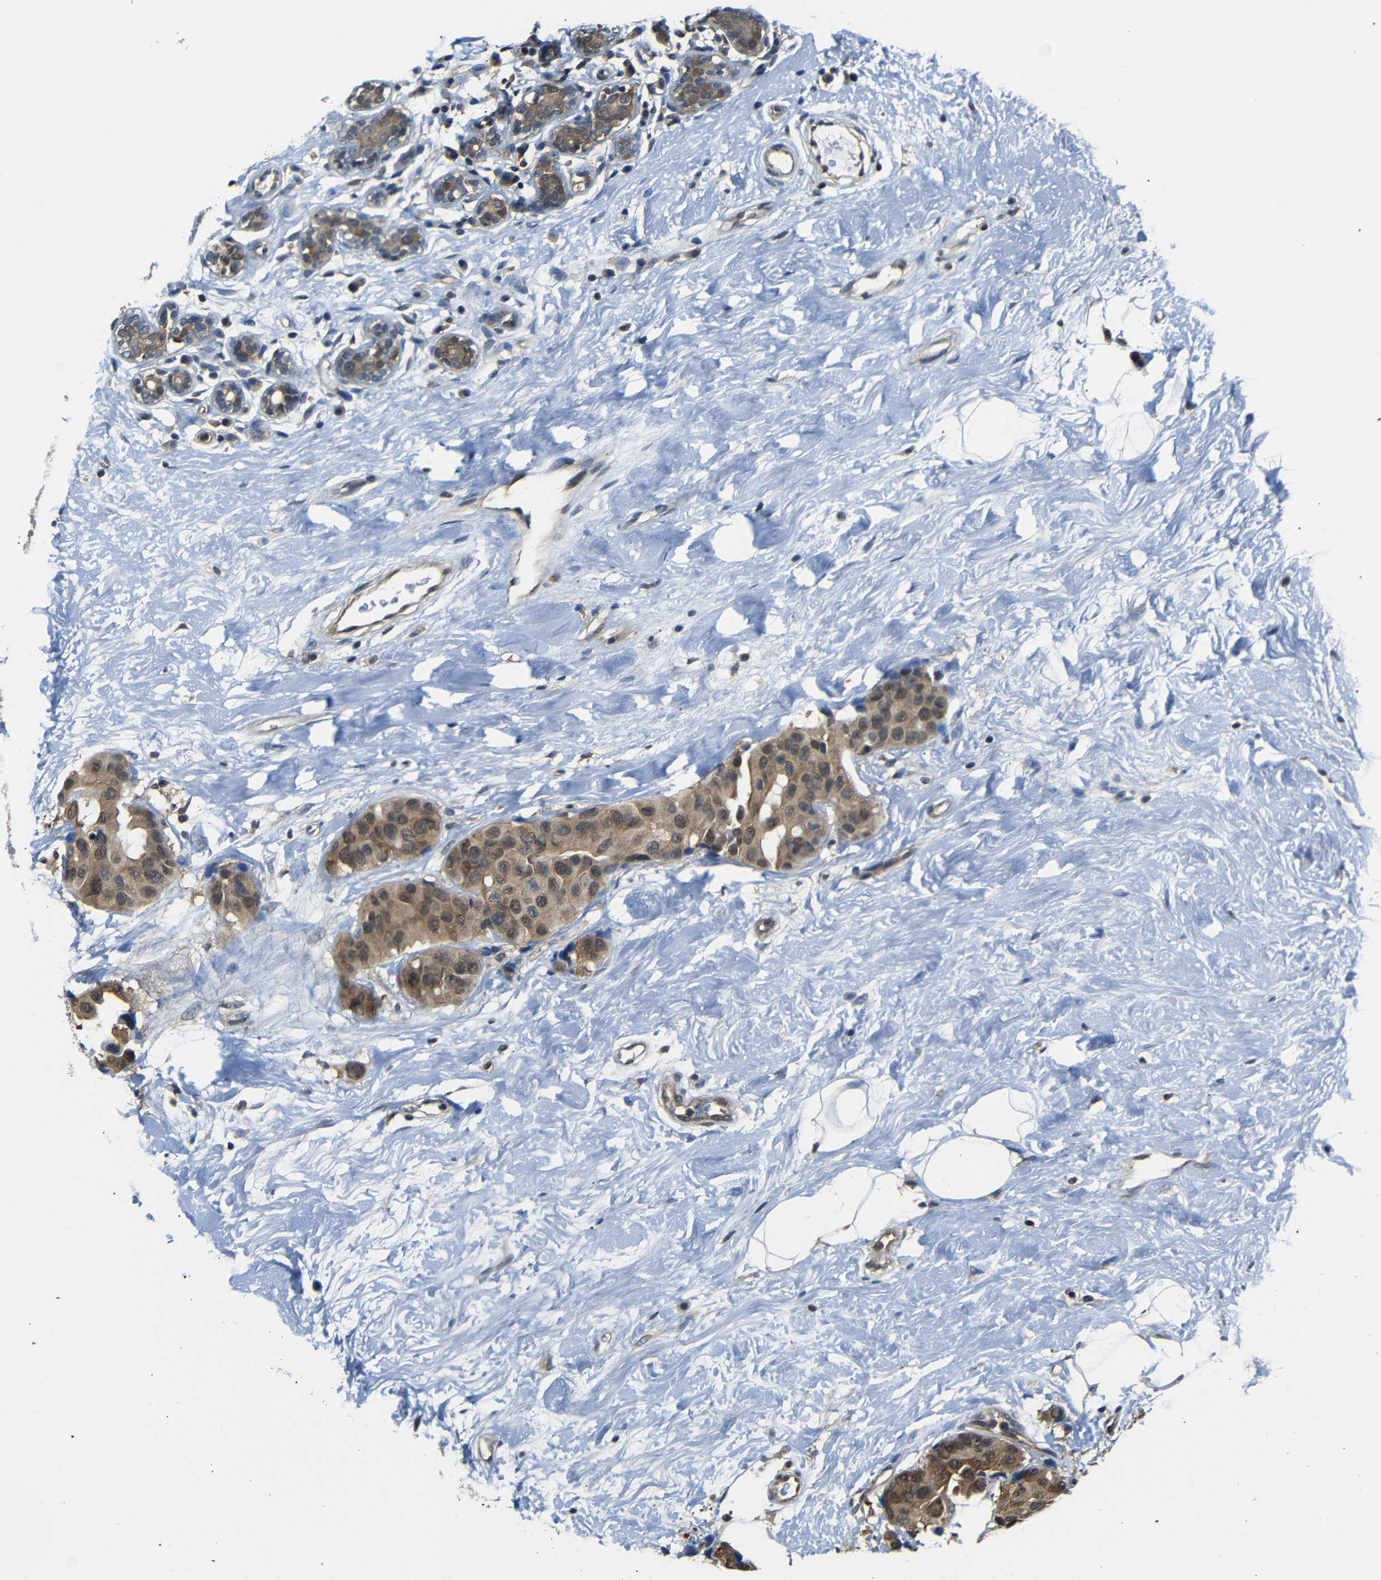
{"staining": {"intensity": "moderate", "quantity": ">75%", "location": "cytoplasmic/membranous,nuclear"}, "tissue": "breast cancer", "cell_type": "Tumor cells", "image_type": "cancer", "snomed": [{"axis": "morphology", "description": "Normal tissue, NOS"}, {"axis": "morphology", "description": "Duct carcinoma"}, {"axis": "topography", "description": "Breast"}], "caption": "An immunohistochemistry photomicrograph of tumor tissue is shown. Protein staining in brown highlights moderate cytoplasmic/membranous and nuclear positivity in breast intraductal carcinoma within tumor cells.", "gene": "UBXN1", "patient": {"sex": "female", "age": 39}}